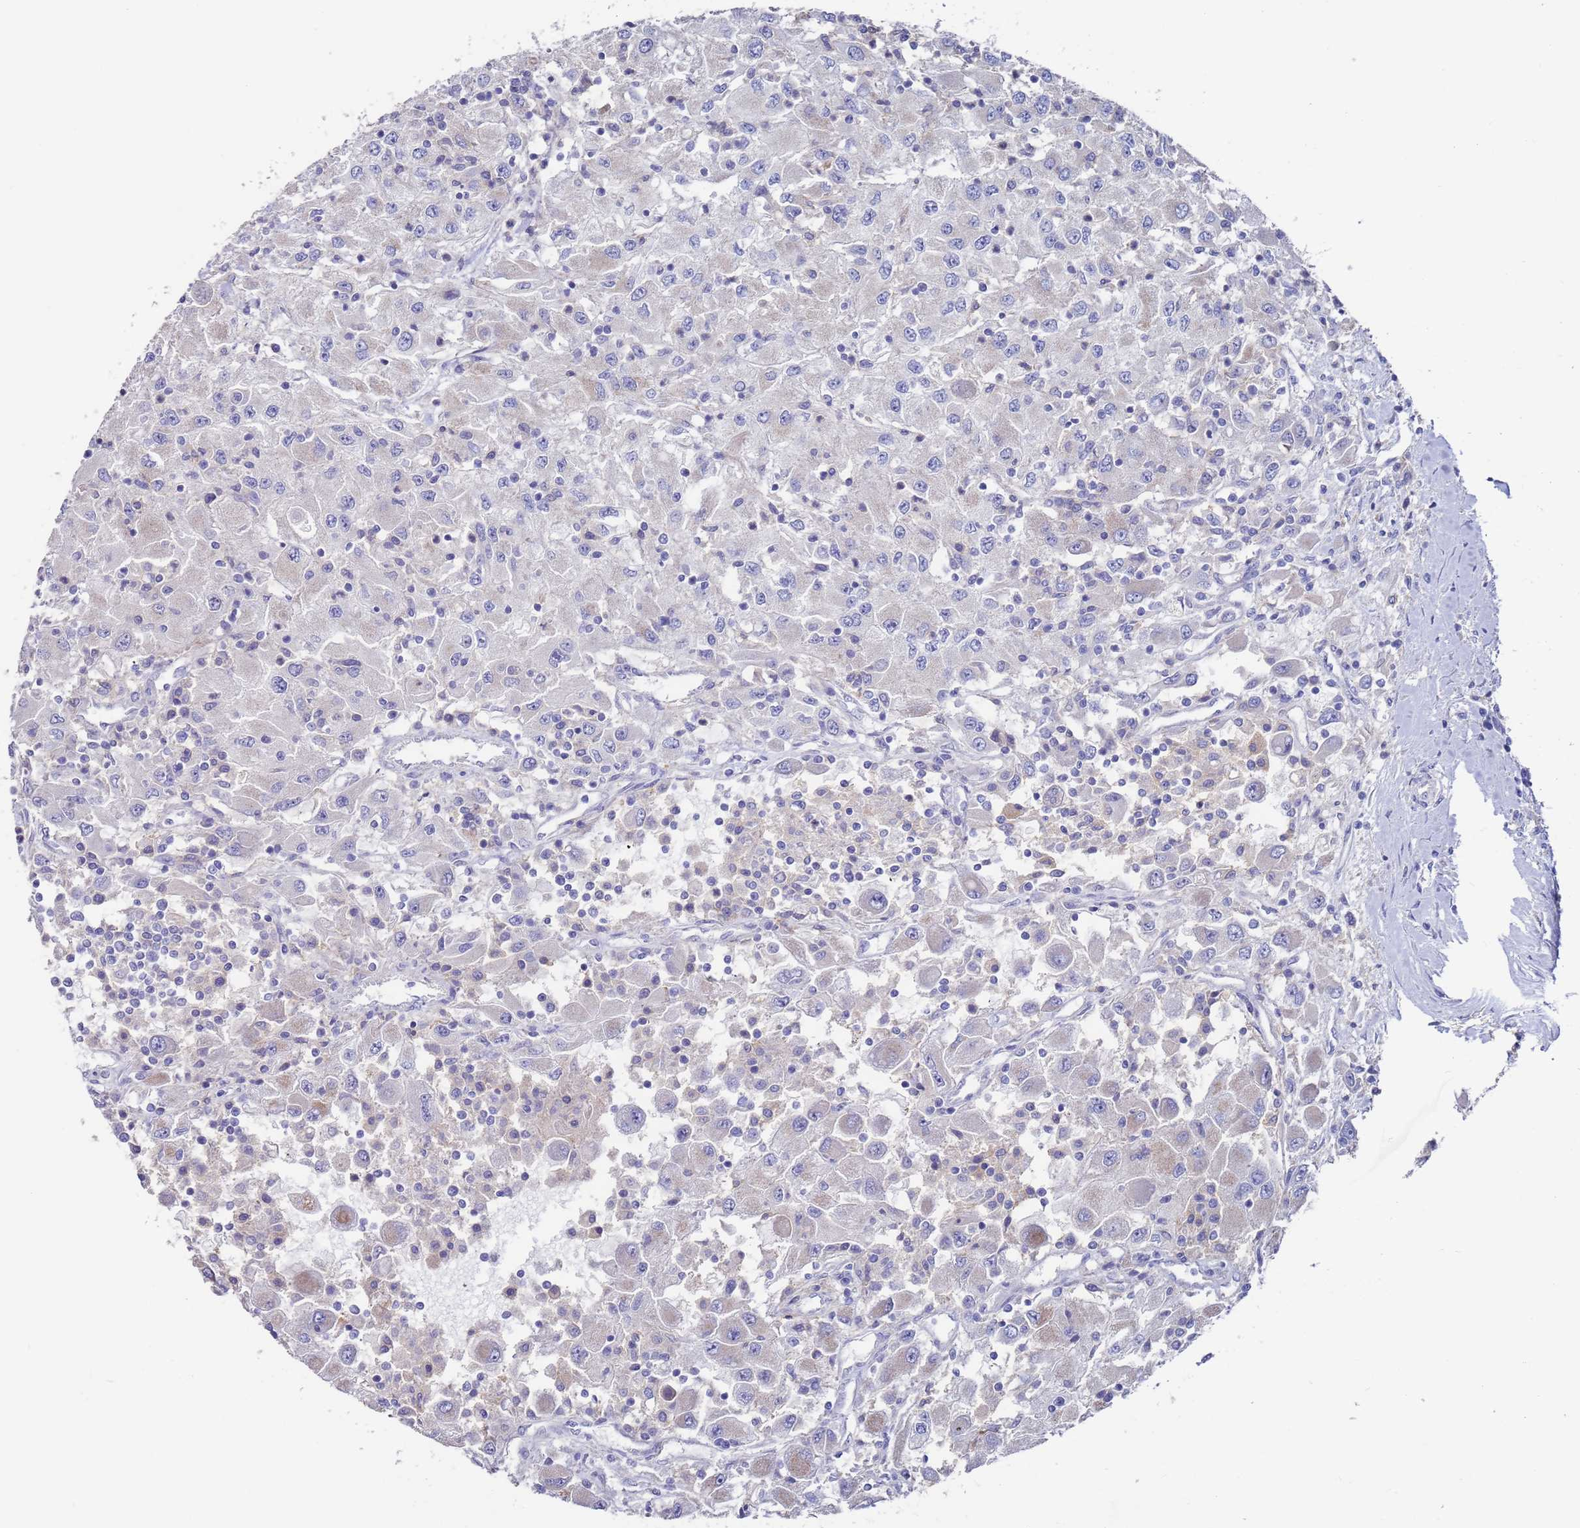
{"staining": {"intensity": "negative", "quantity": "none", "location": "none"}, "tissue": "renal cancer", "cell_type": "Tumor cells", "image_type": "cancer", "snomed": [{"axis": "morphology", "description": "Adenocarcinoma, NOS"}, {"axis": "topography", "description": "Kidney"}], "caption": "Tumor cells show no significant staining in renal cancer (adenocarcinoma).", "gene": "KRTCAP3", "patient": {"sex": "female", "age": 67}}